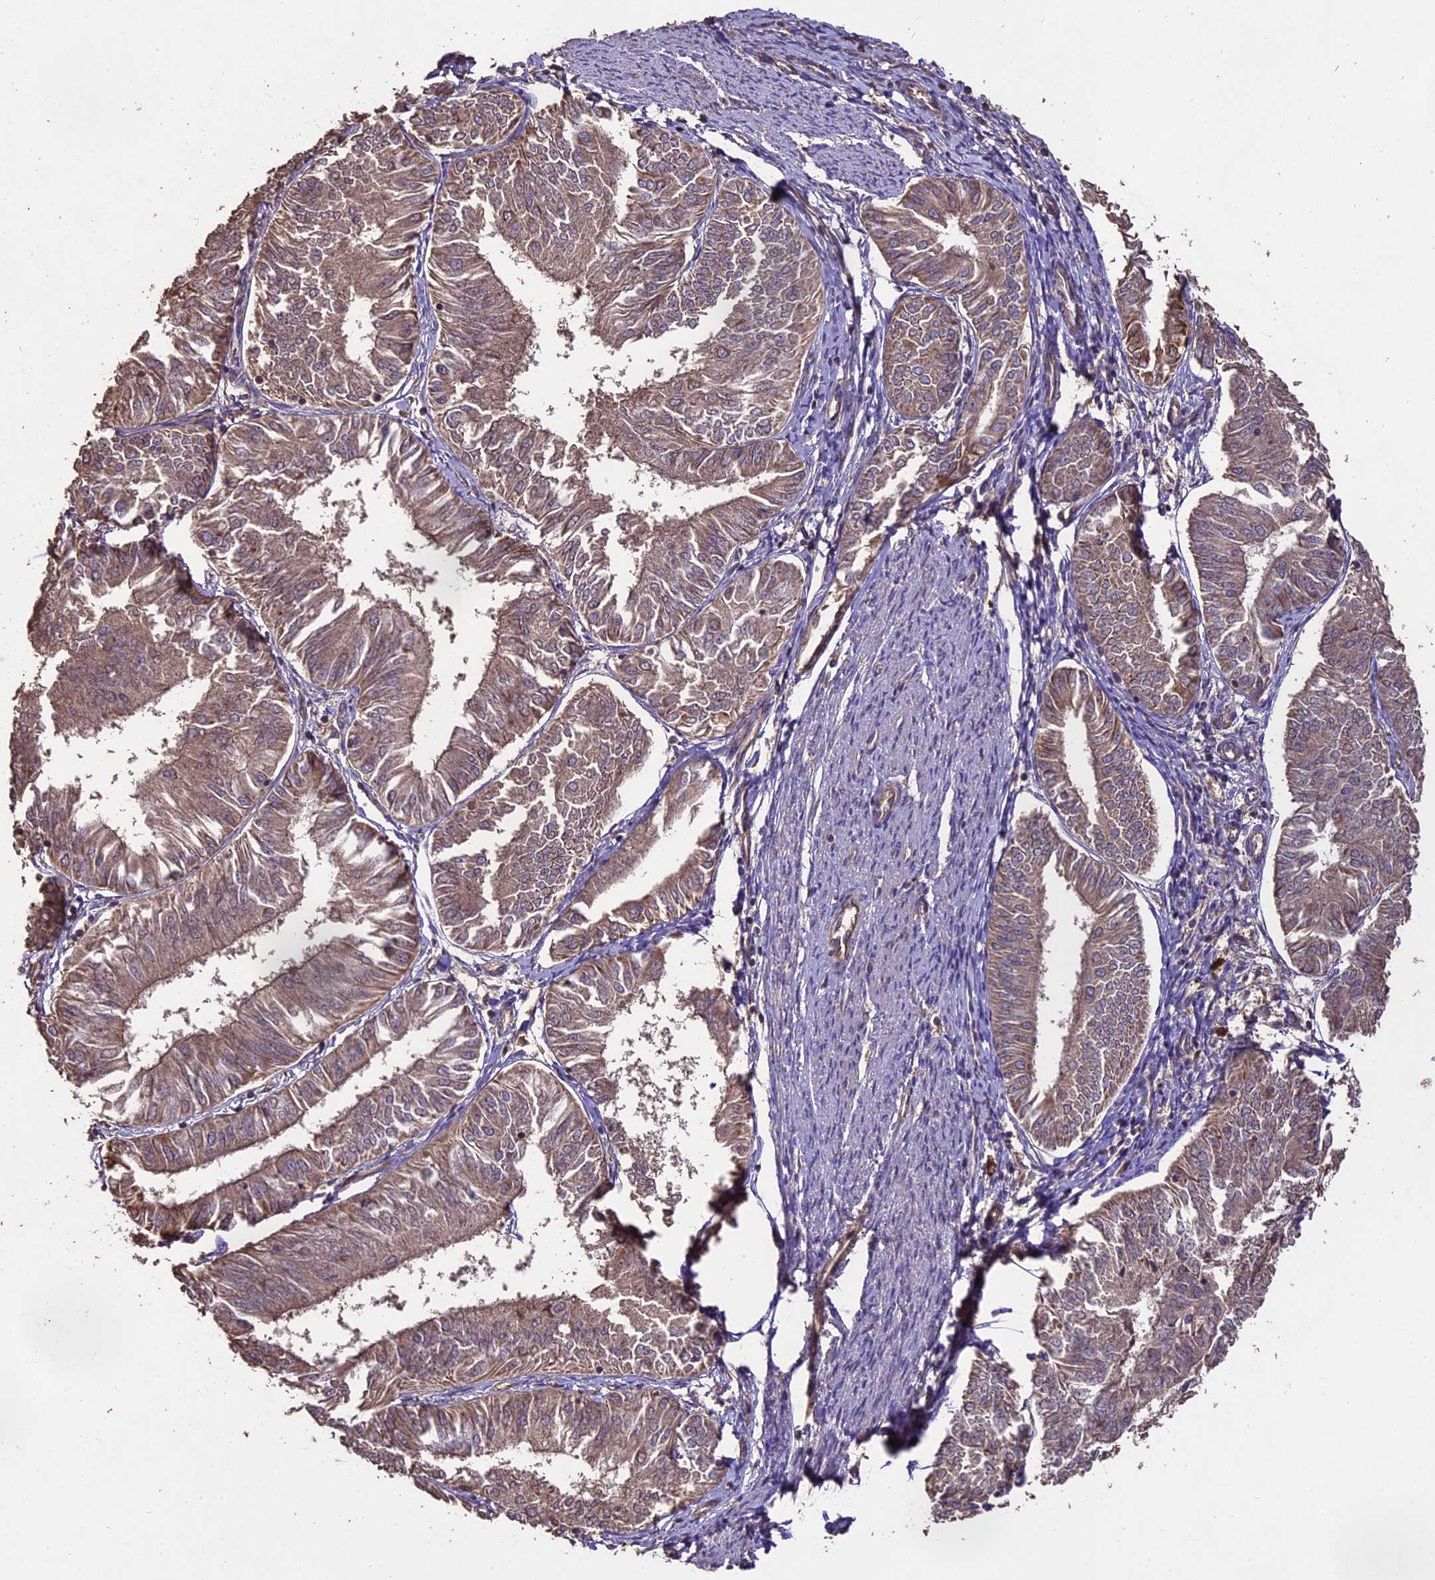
{"staining": {"intensity": "weak", "quantity": ">75%", "location": "cytoplasmic/membranous"}, "tissue": "endometrial cancer", "cell_type": "Tumor cells", "image_type": "cancer", "snomed": [{"axis": "morphology", "description": "Adenocarcinoma, NOS"}, {"axis": "topography", "description": "Endometrium"}], "caption": "A brown stain shows weak cytoplasmic/membranous positivity of a protein in endometrial adenocarcinoma tumor cells.", "gene": "TTLL10", "patient": {"sex": "female", "age": 58}}